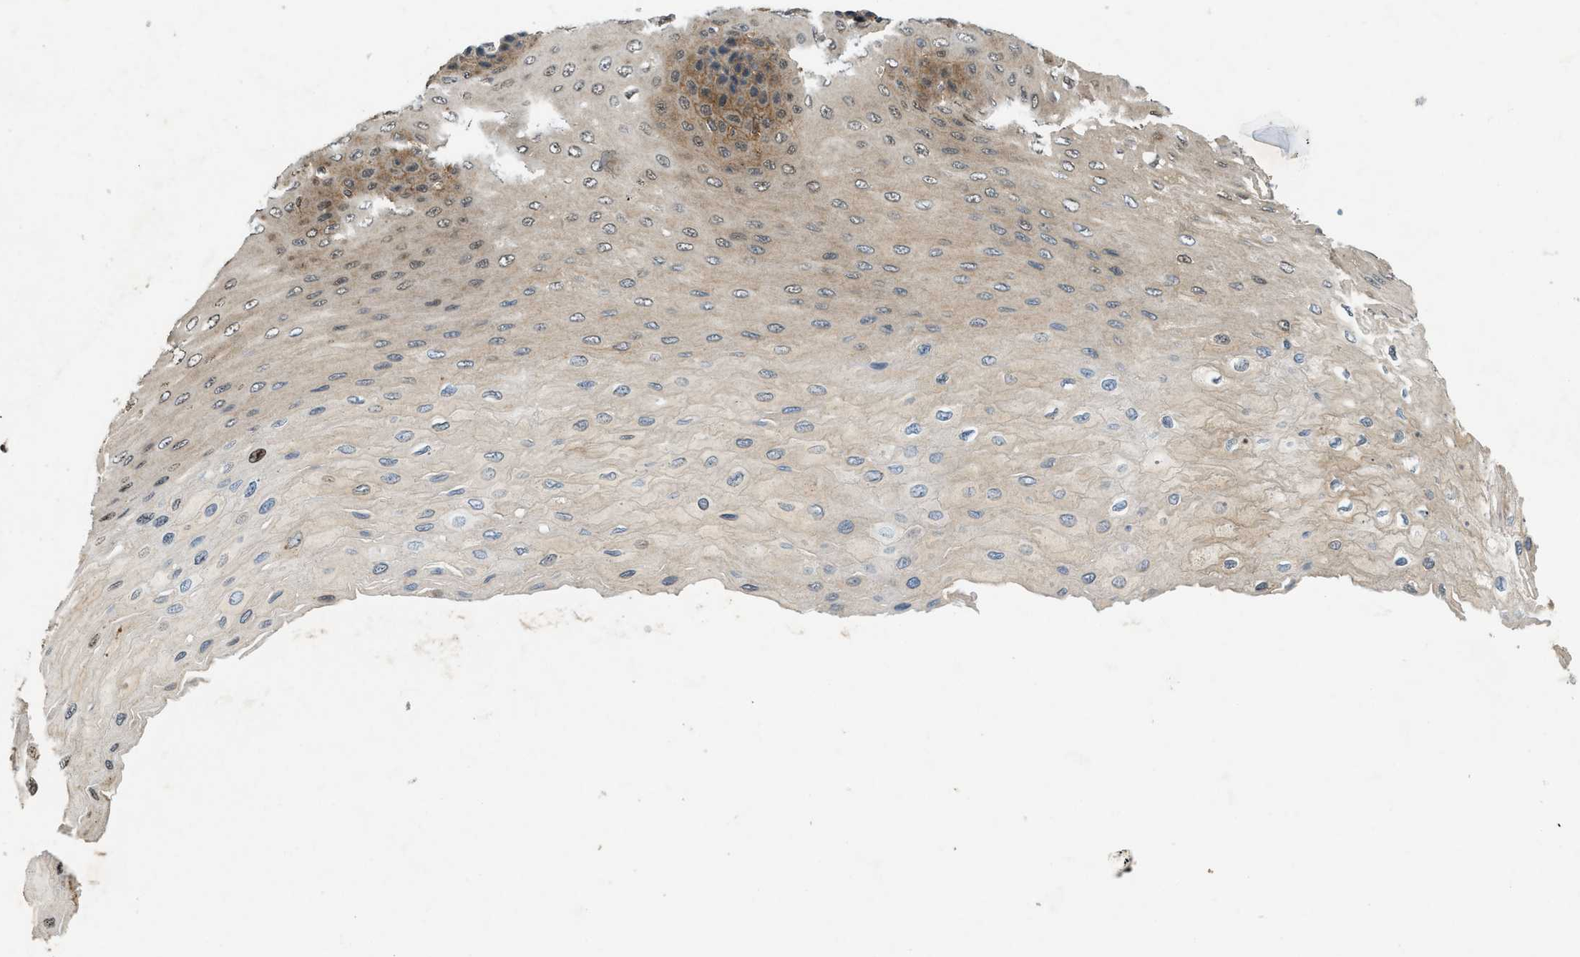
{"staining": {"intensity": "moderate", "quantity": "25%-75%", "location": "cytoplasmic/membranous,nuclear"}, "tissue": "esophagus", "cell_type": "Squamous epithelial cells", "image_type": "normal", "snomed": [{"axis": "morphology", "description": "Normal tissue, NOS"}, {"axis": "topography", "description": "Esophagus"}], "caption": "IHC histopathology image of normal esophagus: esophagus stained using immunohistochemistry shows medium levels of moderate protein expression localized specifically in the cytoplasmic/membranous,nuclear of squamous epithelial cells, appearing as a cytoplasmic/membranous,nuclear brown color.", "gene": "GMPPB", "patient": {"sex": "female", "age": 72}}